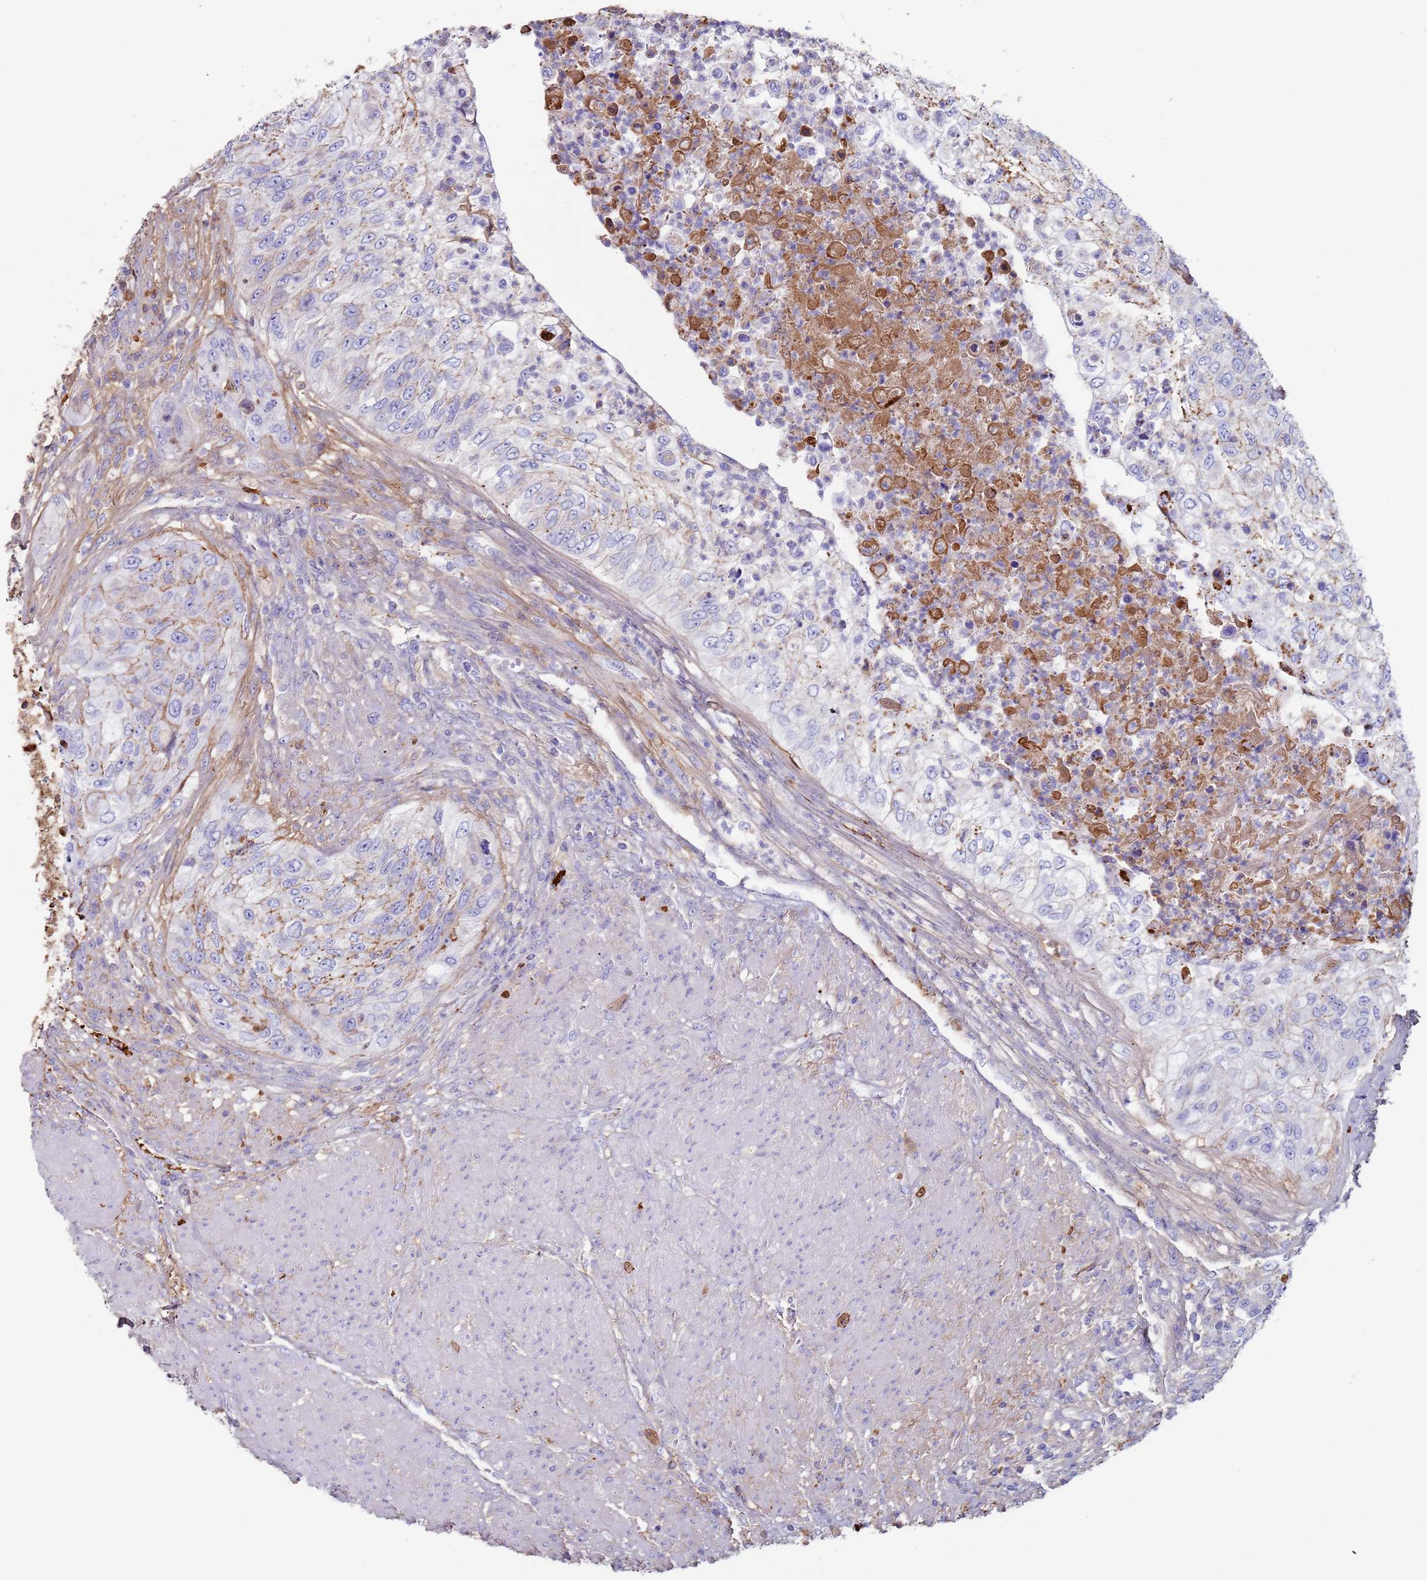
{"staining": {"intensity": "moderate", "quantity": "<25%", "location": "cytoplasmic/membranous"}, "tissue": "urothelial cancer", "cell_type": "Tumor cells", "image_type": "cancer", "snomed": [{"axis": "morphology", "description": "Urothelial carcinoma, High grade"}, {"axis": "topography", "description": "Urinary bladder"}], "caption": "Brown immunohistochemical staining in human urothelial cancer displays moderate cytoplasmic/membranous expression in about <25% of tumor cells.", "gene": "CYSLTR2", "patient": {"sex": "female", "age": 60}}